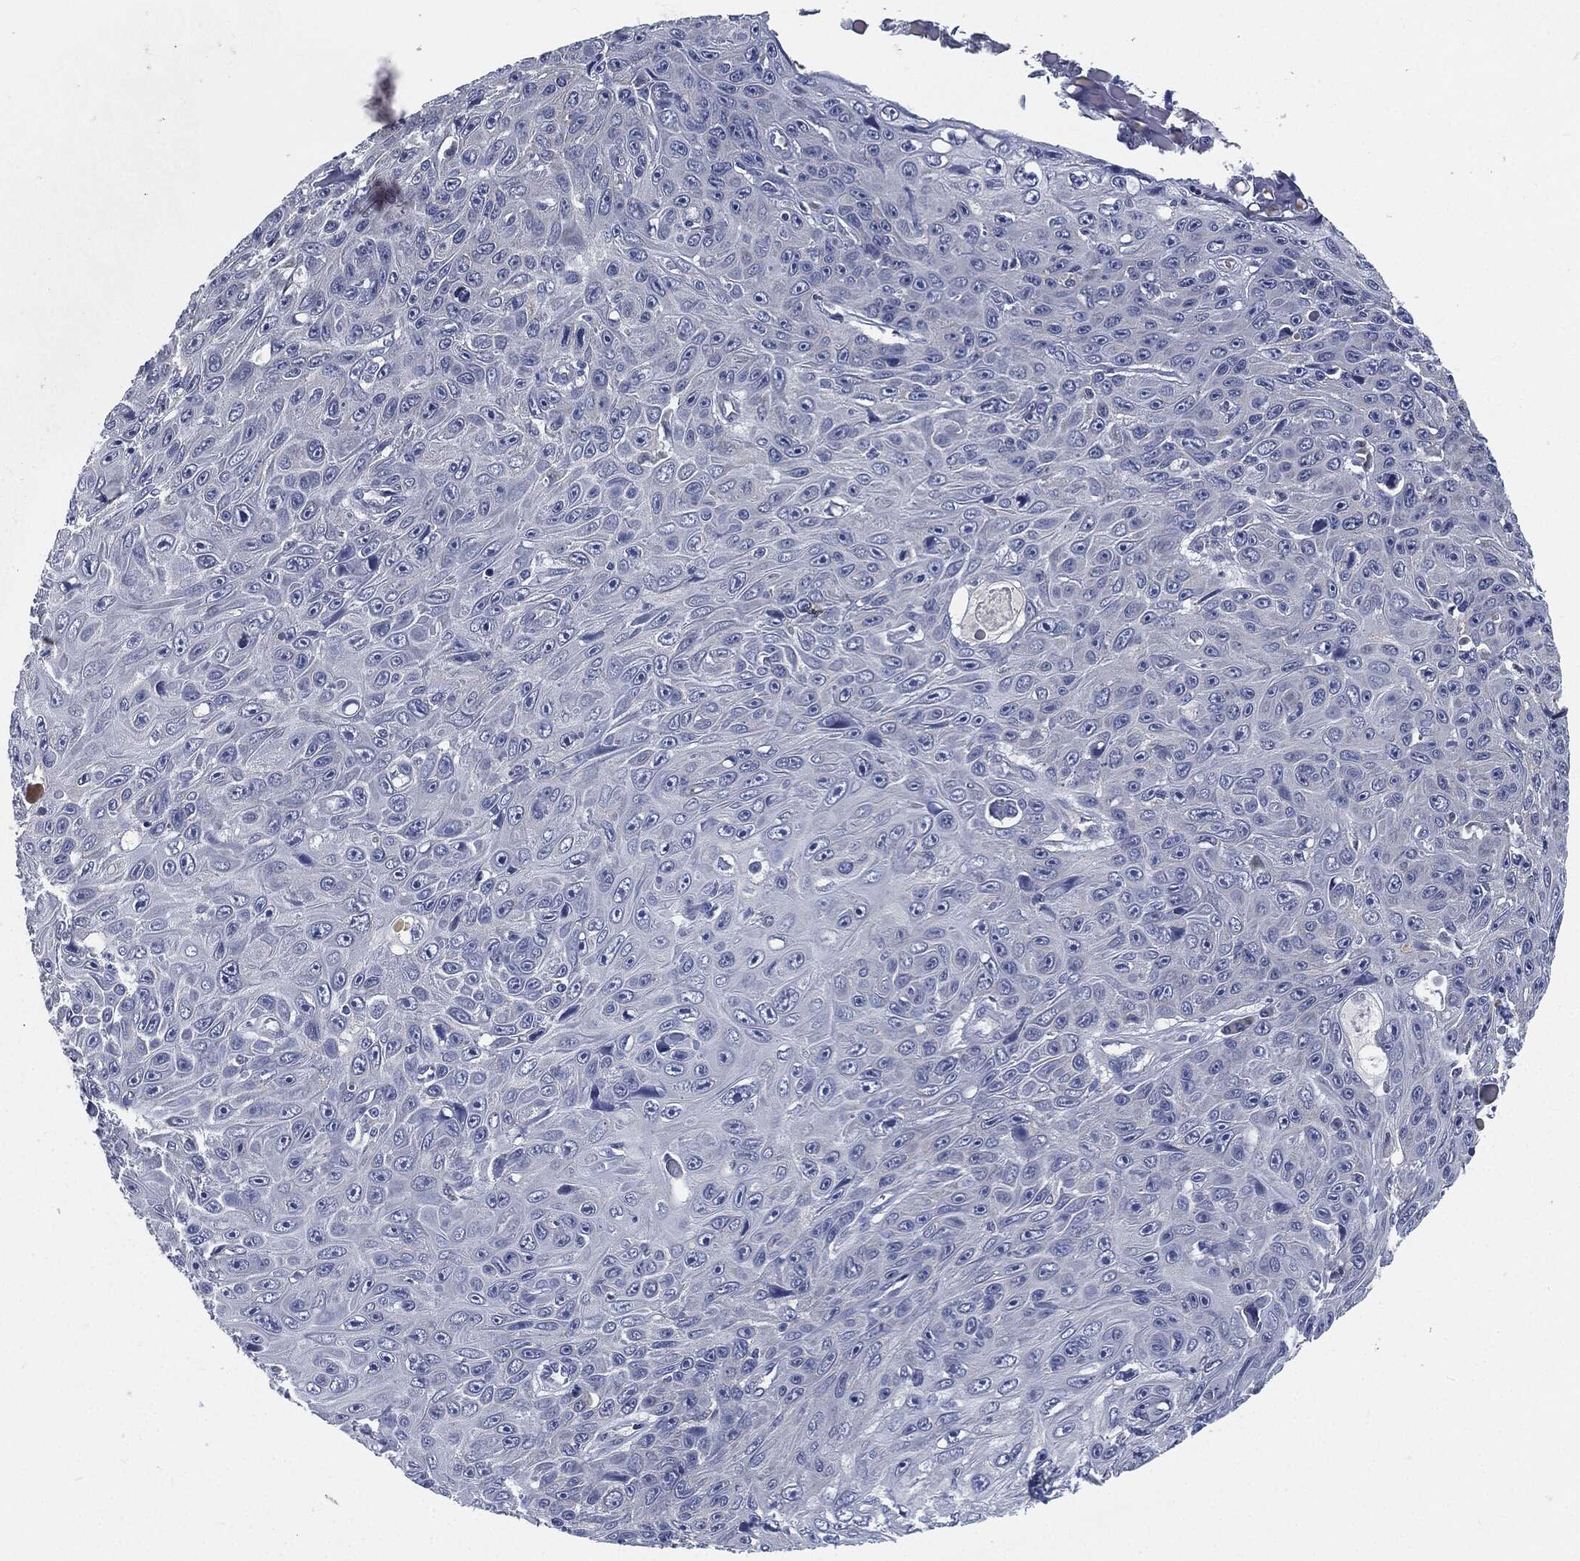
{"staining": {"intensity": "negative", "quantity": "none", "location": "none"}, "tissue": "skin cancer", "cell_type": "Tumor cells", "image_type": "cancer", "snomed": [{"axis": "morphology", "description": "Squamous cell carcinoma, NOS"}, {"axis": "topography", "description": "Skin"}], "caption": "Histopathology image shows no significant protein staining in tumor cells of squamous cell carcinoma (skin).", "gene": "SIGLEC9", "patient": {"sex": "male", "age": 82}}